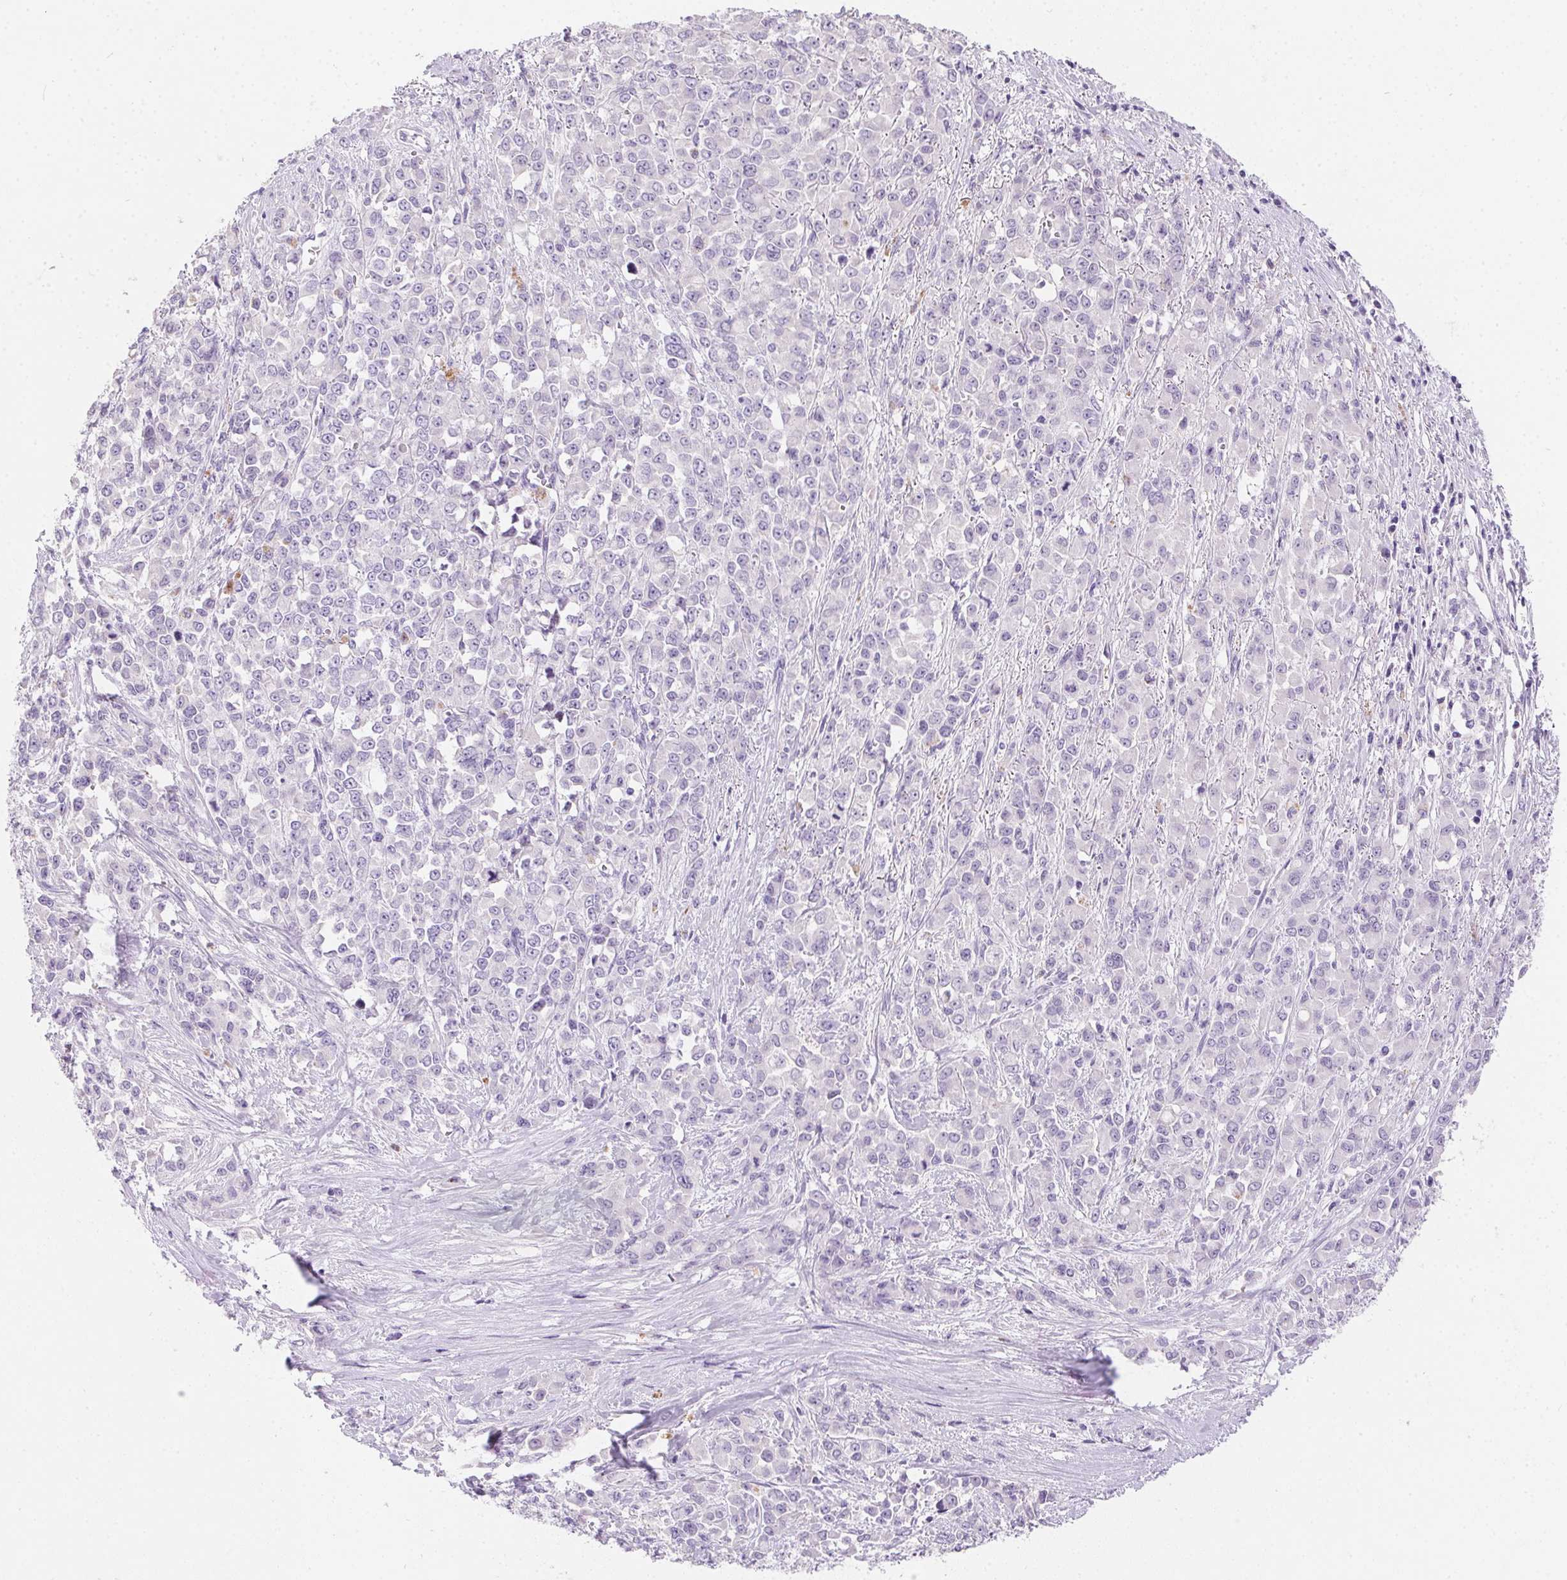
{"staining": {"intensity": "negative", "quantity": "none", "location": "none"}, "tissue": "stomach cancer", "cell_type": "Tumor cells", "image_type": "cancer", "snomed": [{"axis": "morphology", "description": "Adenocarcinoma, NOS"}, {"axis": "topography", "description": "Stomach"}], "caption": "The micrograph shows no staining of tumor cells in stomach adenocarcinoma.", "gene": "SSTR4", "patient": {"sex": "female", "age": 76}}